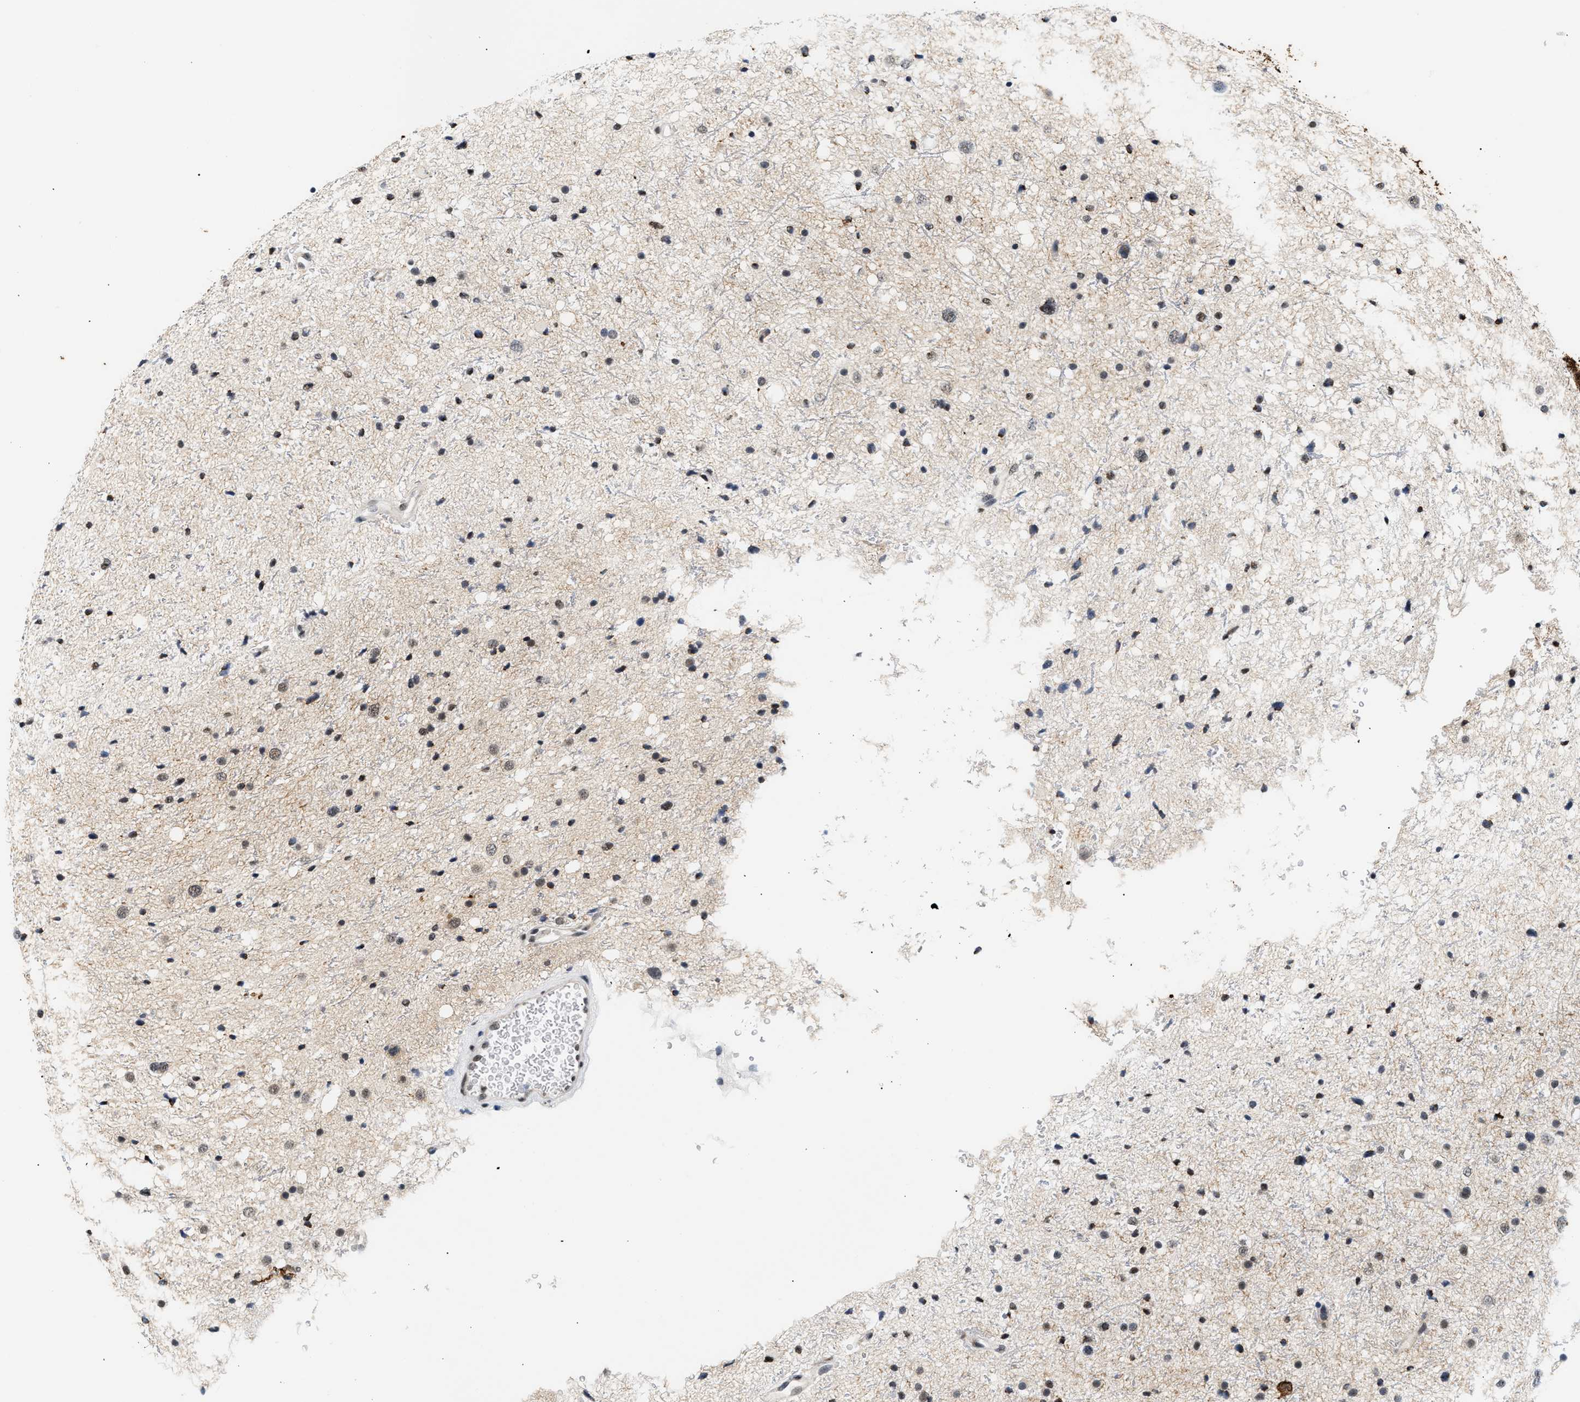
{"staining": {"intensity": "weak", "quantity": "<25%", "location": "nuclear"}, "tissue": "glioma", "cell_type": "Tumor cells", "image_type": "cancer", "snomed": [{"axis": "morphology", "description": "Glioma, malignant, Low grade"}, {"axis": "topography", "description": "Brain"}], "caption": "High magnification brightfield microscopy of glioma stained with DAB (brown) and counterstained with hematoxylin (blue): tumor cells show no significant staining.", "gene": "THOC1", "patient": {"sex": "female", "age": 37}}